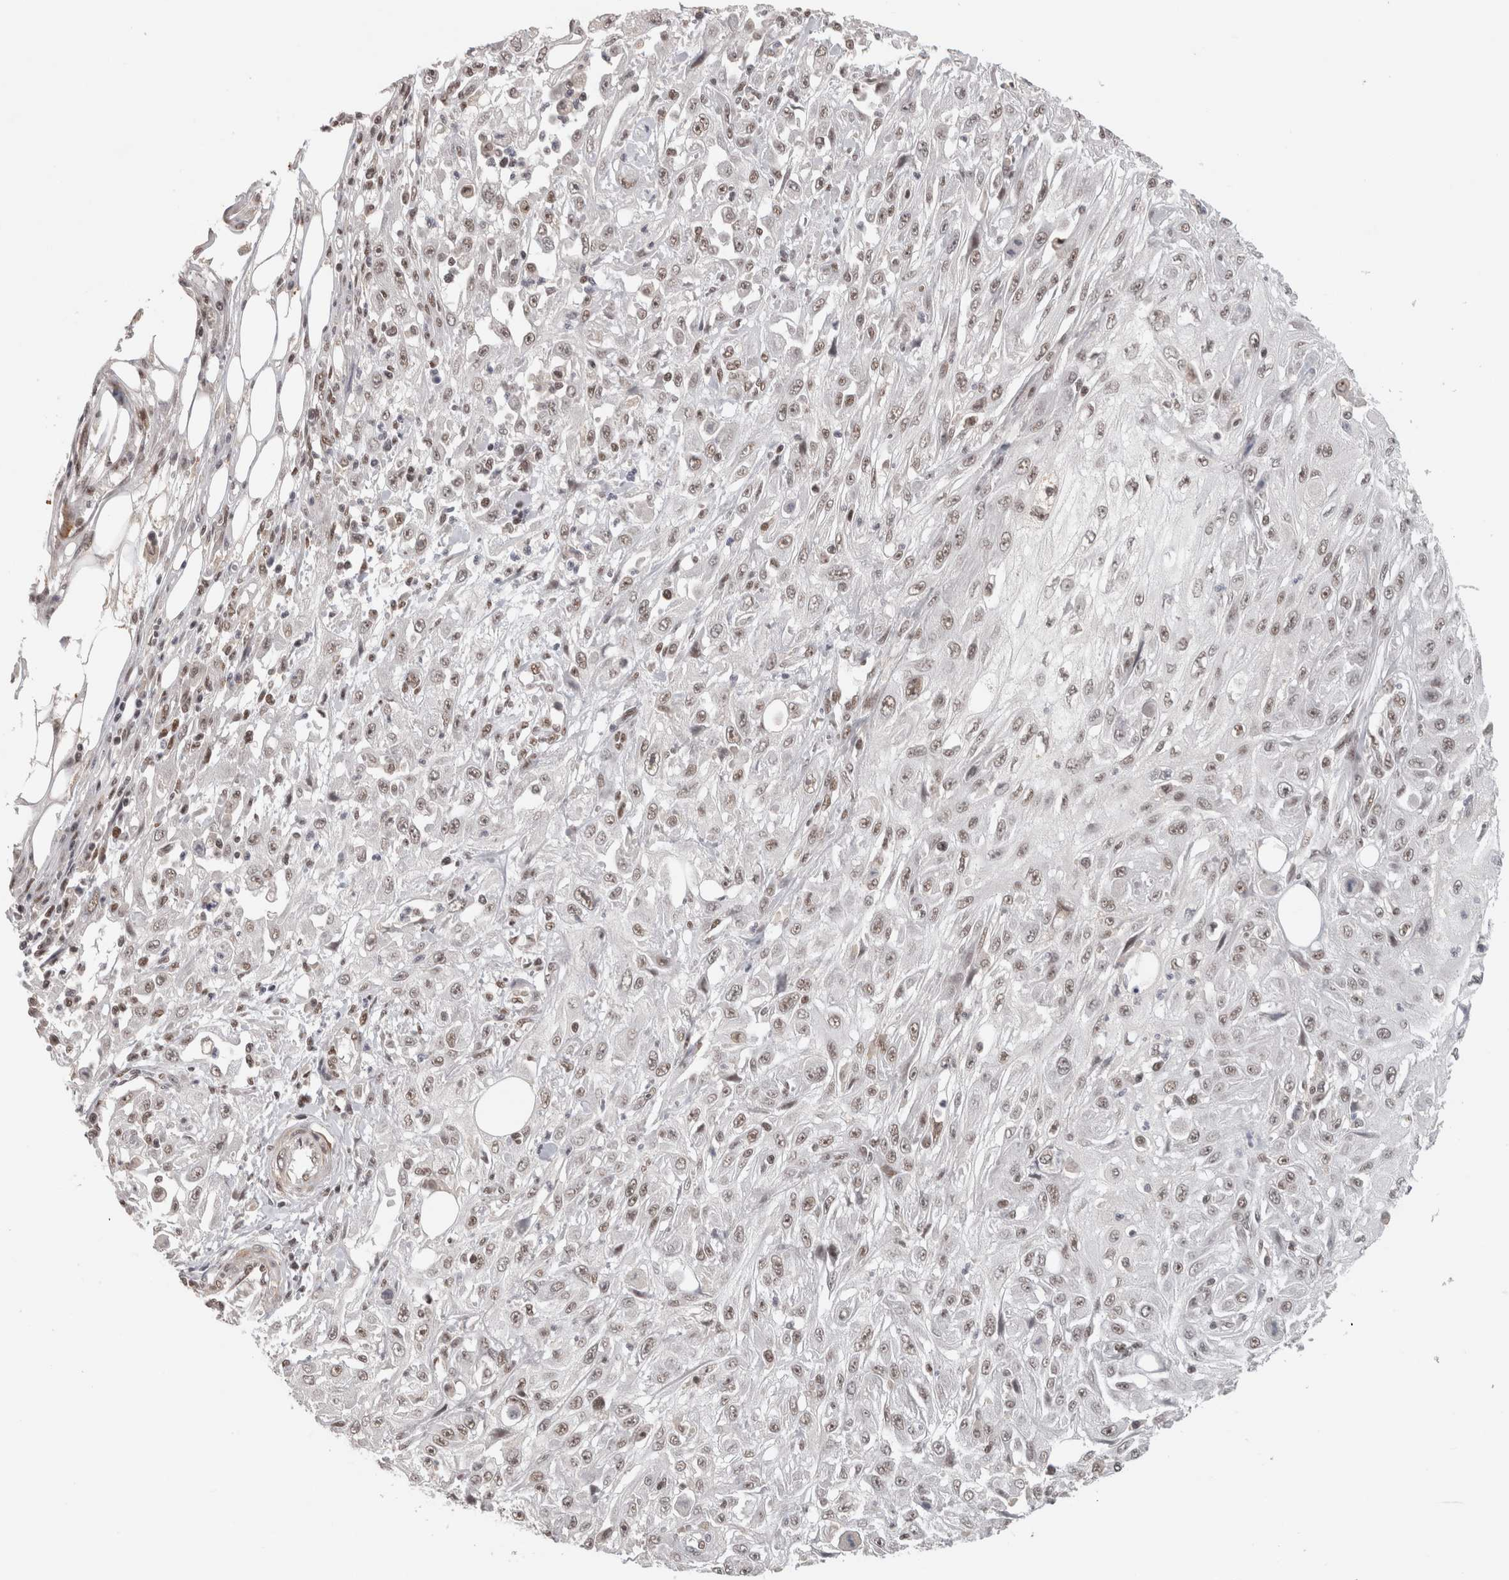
{"staining": {"intensity": "weak", "quantity": "25%-75%", "location": "nuclear"}, "tissue": "skin cancer", "cell_type": "Tumor cells", "image_type": "cancer", "snomed": [{"axis": "morphology", "description": "Squamous cell carcinoma, NOS"}, {"axis": "morphology", "description": "Squamous cell carcinoma, metastatic, NOS"}, {"axis": "topography", "description": "Skin"}, {"axis": "topography", "description": "Lymph node"}], "caption": "Immunohistochemistry (IHC) staining of skin cancer (squamous cell carcinoma), which displays low levels of weak nuclear positivity in approximately 25%-75% of tumor cells indicating weak nuclear protein expression. The staining was performed using DAB (3,3'-diaminobenzidine) (brown) for protein detection and nuclei were counterstained in hematoxylin (blue).", "gene": "ZNF830", "patient": {"sex": "male", "age": 75}}